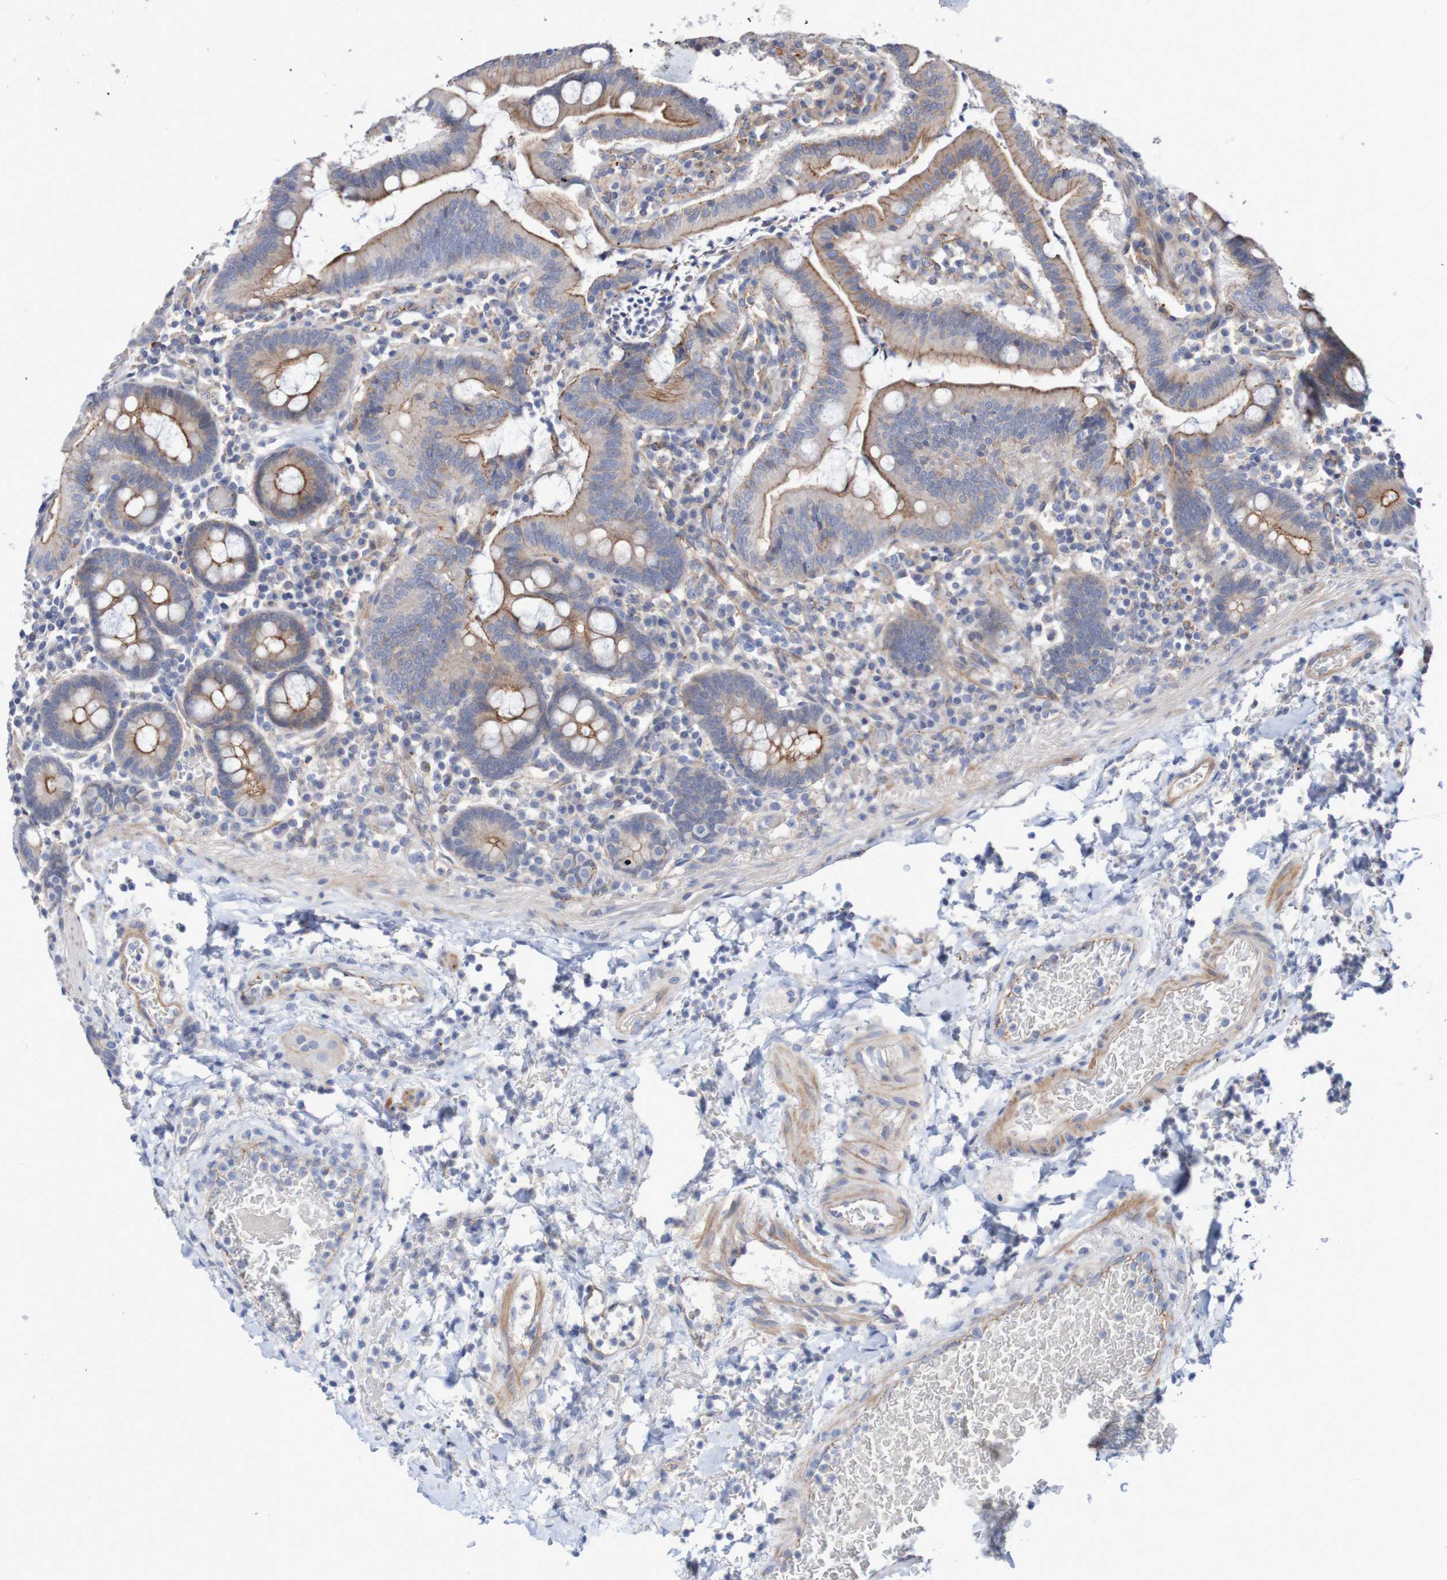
{"staining": {"intensity": "moderate", "quantity": ">75%", "location": "cytoplasmic/membranous"}, "tissue": "stomach", "cell_type": "Glandular cells", "image_type": "normal", "snomed": [{"axis": "morphology", "description": "Normal tissue, NOS"}, {"axis": "topography", "description": "Stomach, upper"}], "caption": "Stomach stained with immunohistochemistry (IHC) displays moderate cytoplasmic/membranous expression in about >75% of glandular cells.", "gene": "NECTIN2", "patient": {"sex": "male", "age": 68}}